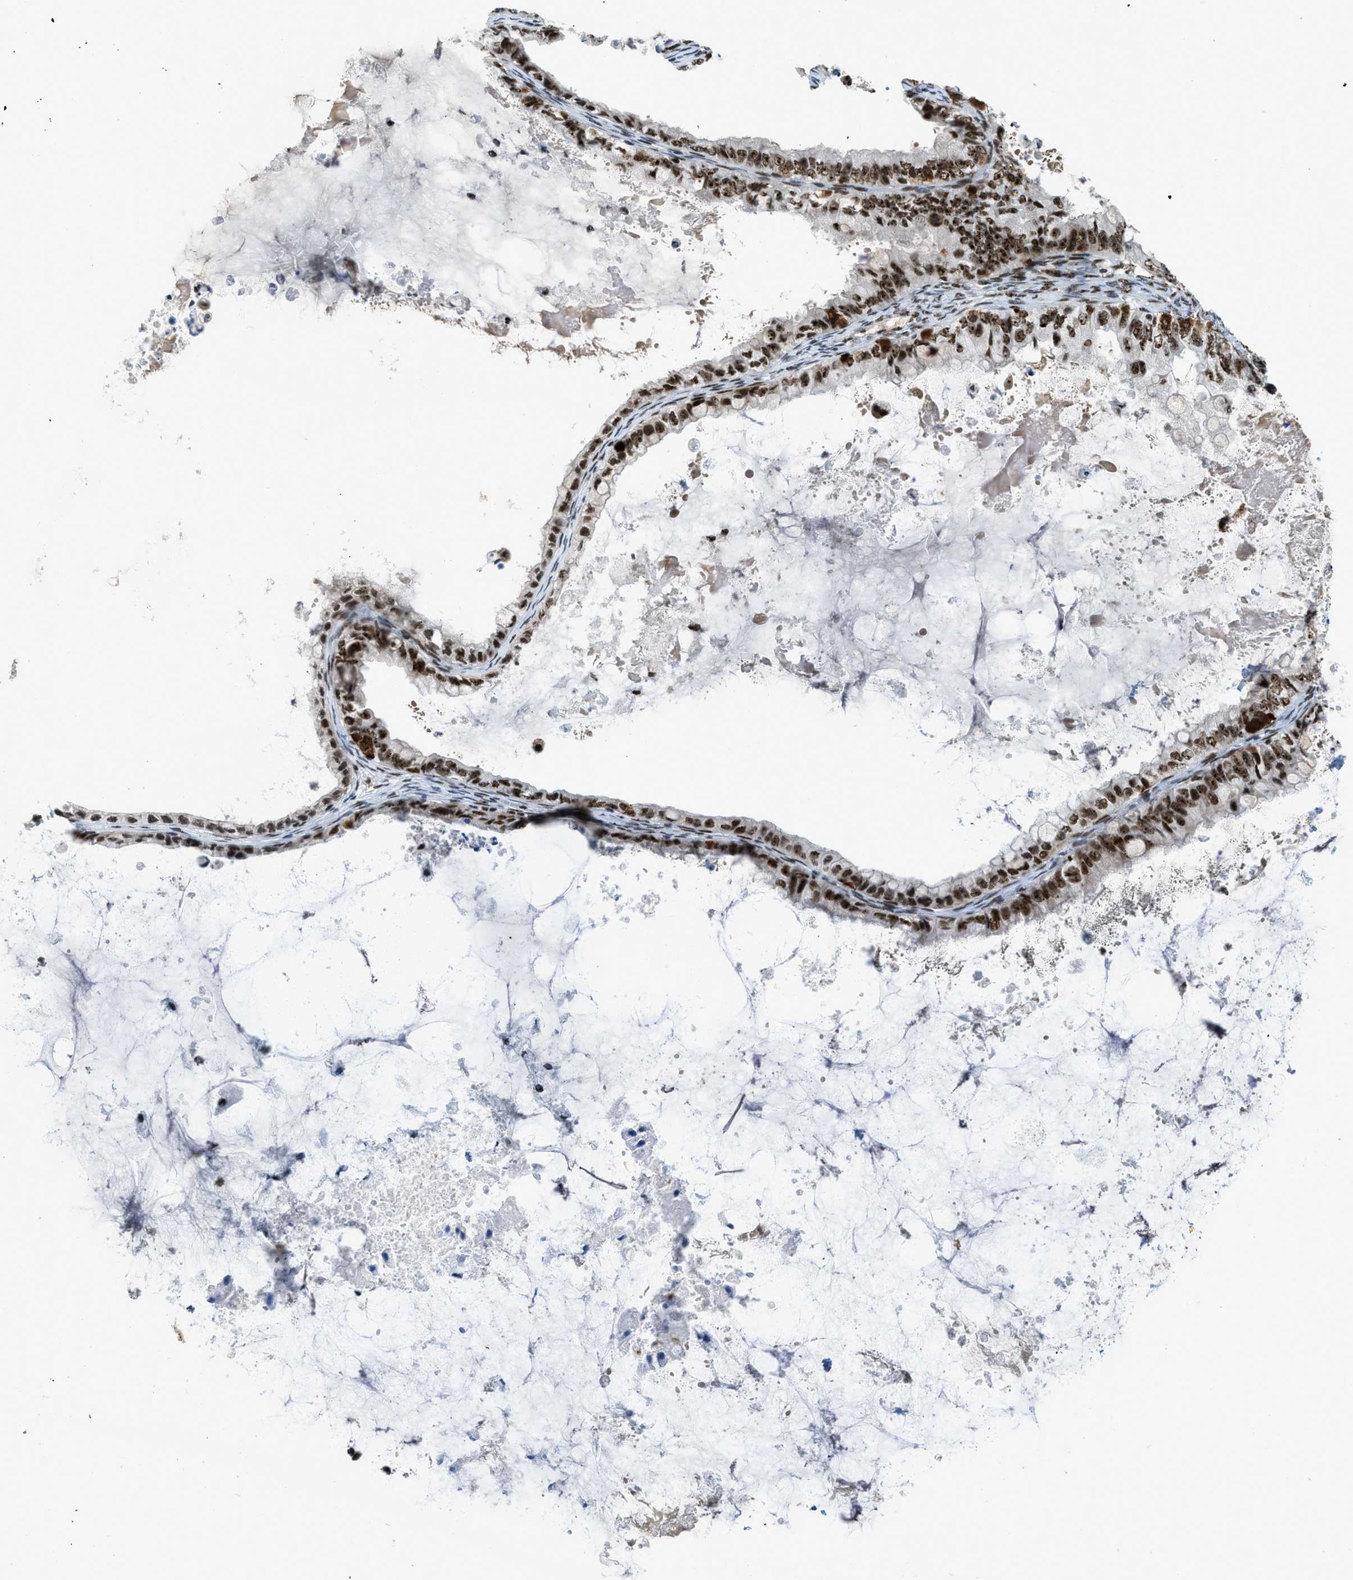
{"staining": {"intensity": "strong", "quantity": ">75%", "location": "nuclear"}, "tissue": "ovarian cancer", "cell_type": "Tumor cells", "image_type": "cancer", "snomed": [{"axis": "morphology", "description": "Cystadenocarcinoma, mucinous, NOS"}, {"axis": "topography", "description": "Ovary"}], "caption": "Immunohistochemical staining of human mucinous cystadenocarcinoma (ovarian) shows strong nuclear protein positivity in approximately >75% of tumor cells. (brown staining indicates protein expression, while blue staining denotes nuclei).", "gene": "URB1", "patient": {"sex": "female", "age": 80}}